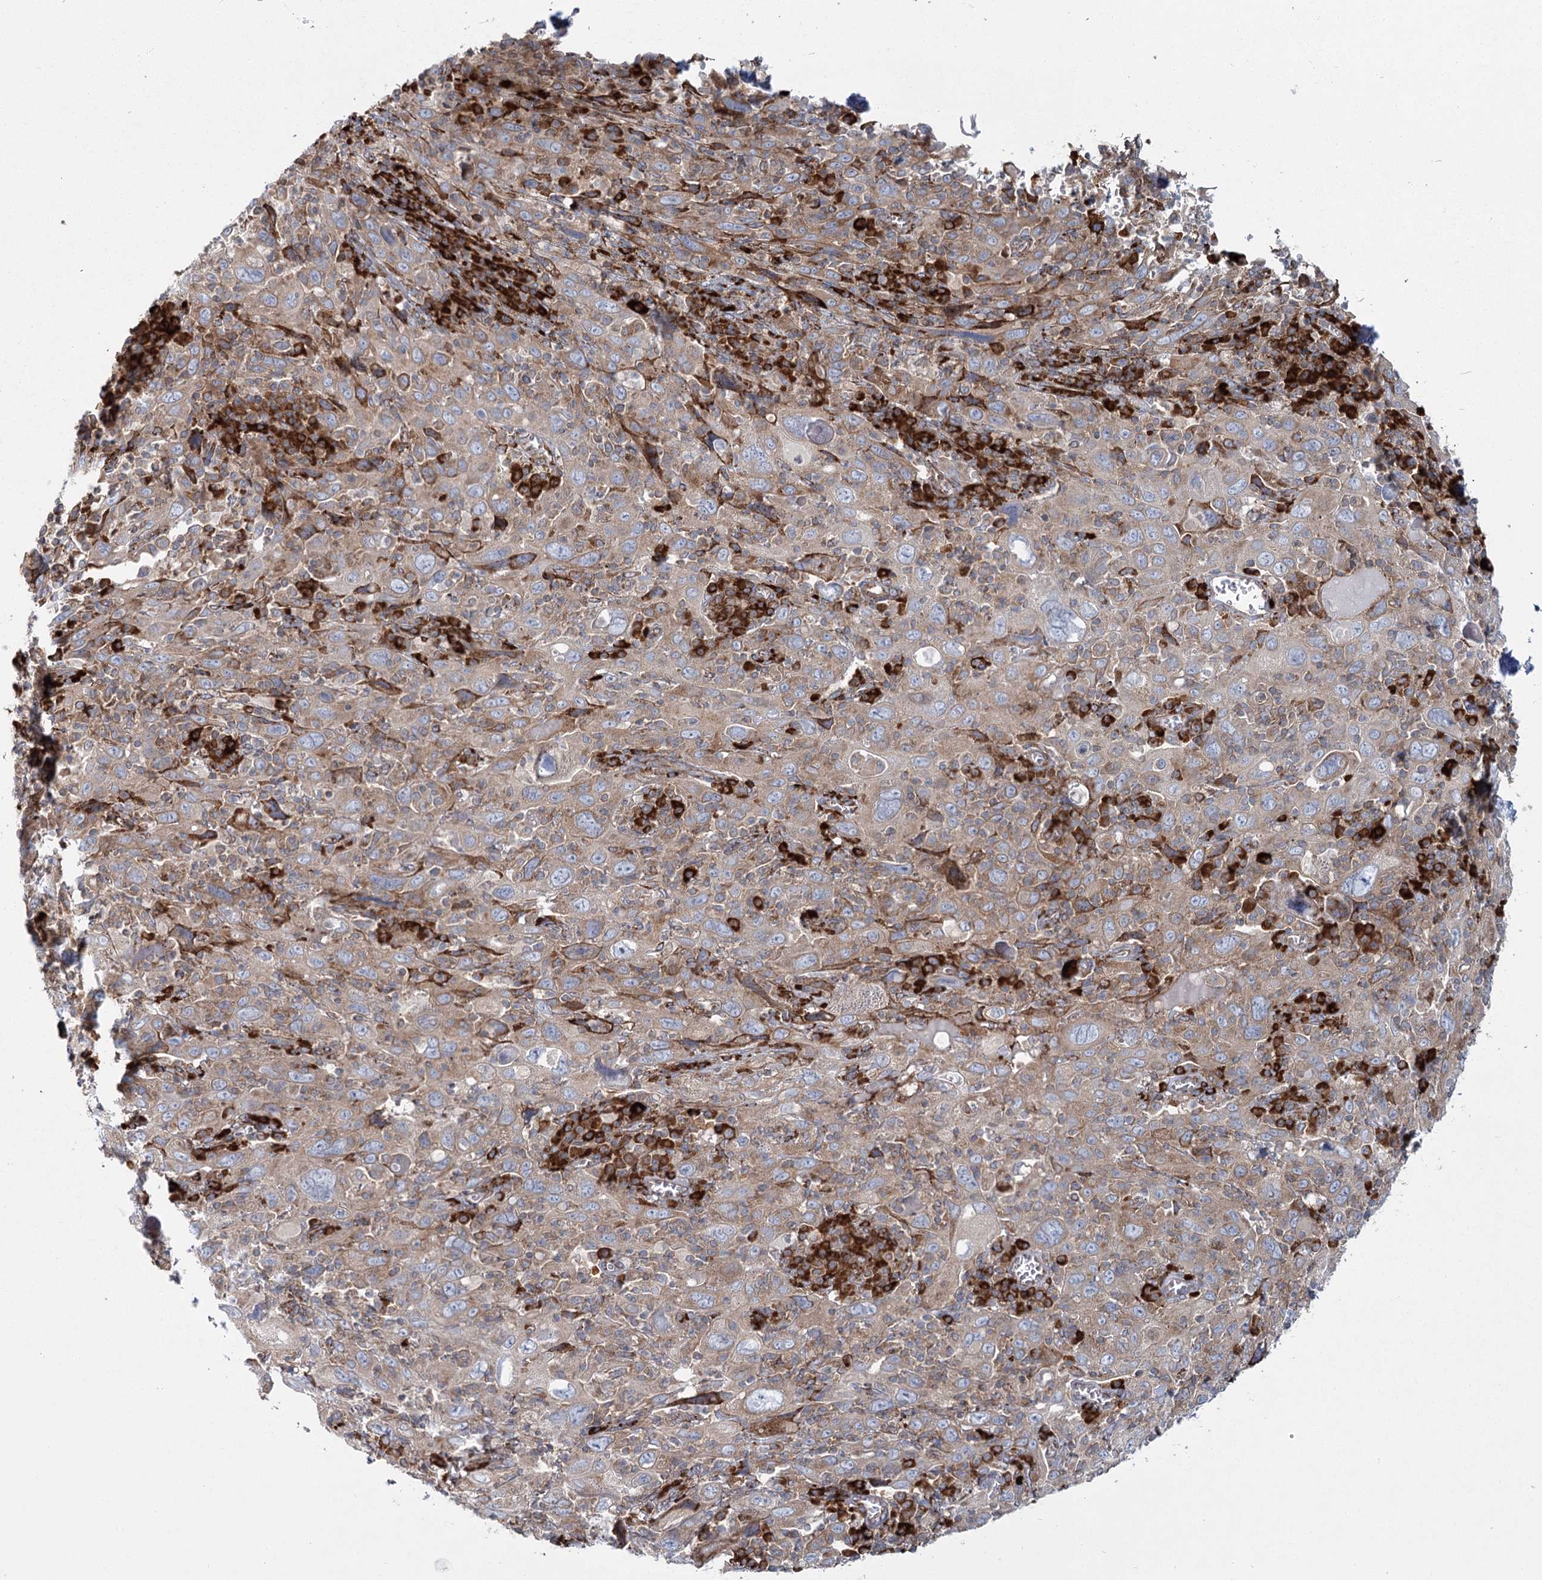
{"staining": {"intensity": "weak", "quantity": ">75%", "location": "cytoplasmic/membranous"}, "tissue": "cervical cancer", "cell_type": "Tumor cells", "image_type": "cancer", "snomed": [{"axis": "morphology", "description": "Squamous cell carcinoma, NOS"}, {"axis": "topography", "description": "Cervix"}], "caption": "IHC photomicrograph of cervical cancer (squamous cell carcinoma) stained for a protein (brown), which demonstrates low levels of weak cytoplasmic/membranous positivity in approximately >75% of tumor cells.", "gene": "POGLUT1", "patient": {"sex": "female", "age": 46}}